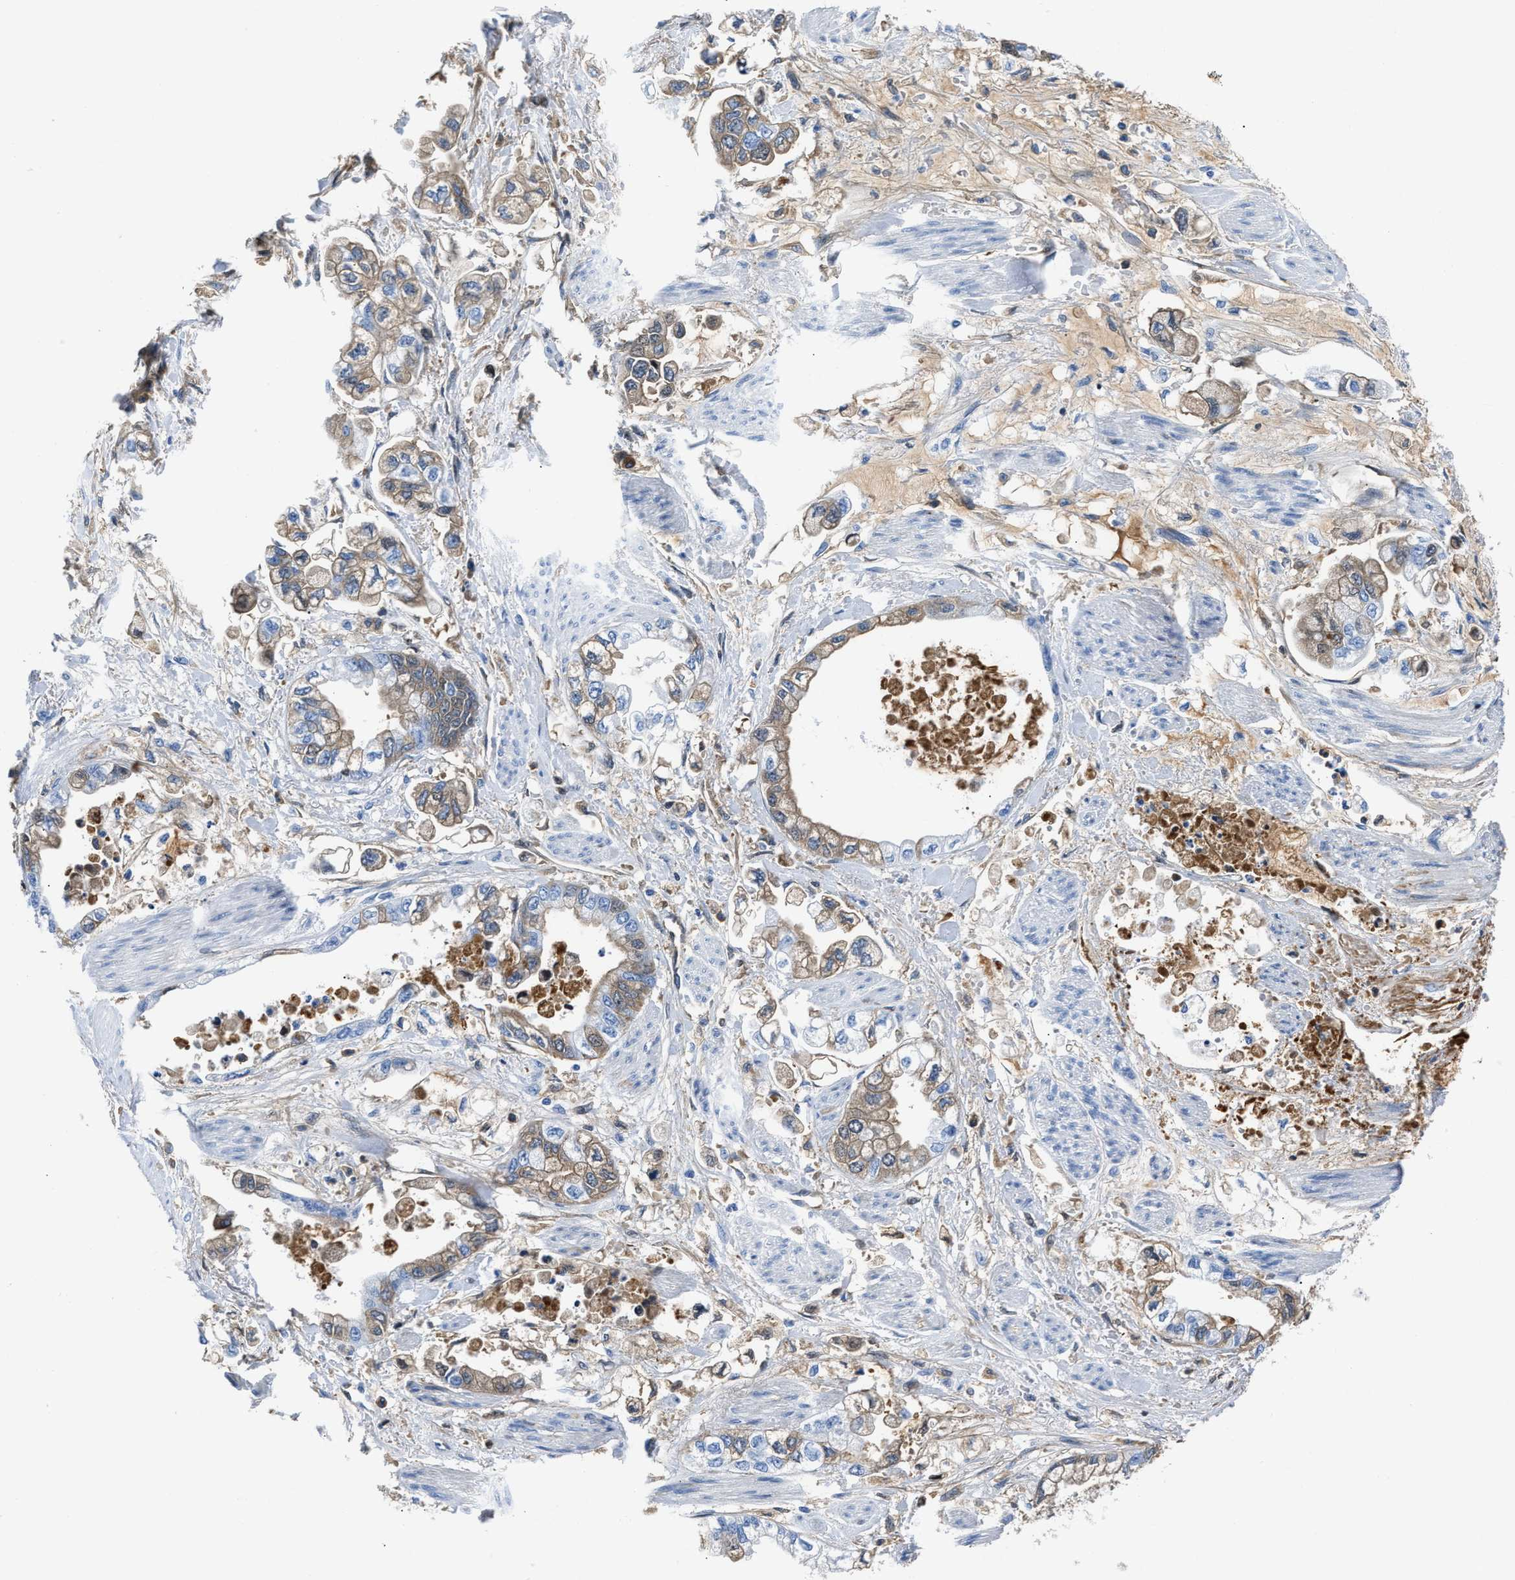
{"staining": {"intensity": "weak", "quantity": ">75%", "location": "cytoplasmic/membranous"}, "tissue": "stomach cancer", "cell_type": "Tumor cells", "image_type": "cancer", "snomed": [{"axis": "morphology", "description": "Normal tissue, NOS"}, {"axis": "morphology", "description": "Adenocarcinoma, NOS"}, {"axis": "topography", "description": "Stomach"}], "caption": "Stomach adenocarcinoma stained for a protein demonstrates weak cytoplasmic/membranous positivity in tumor cells.", "gene": "GC", "patient": {"sex": "male", "age": 62}}